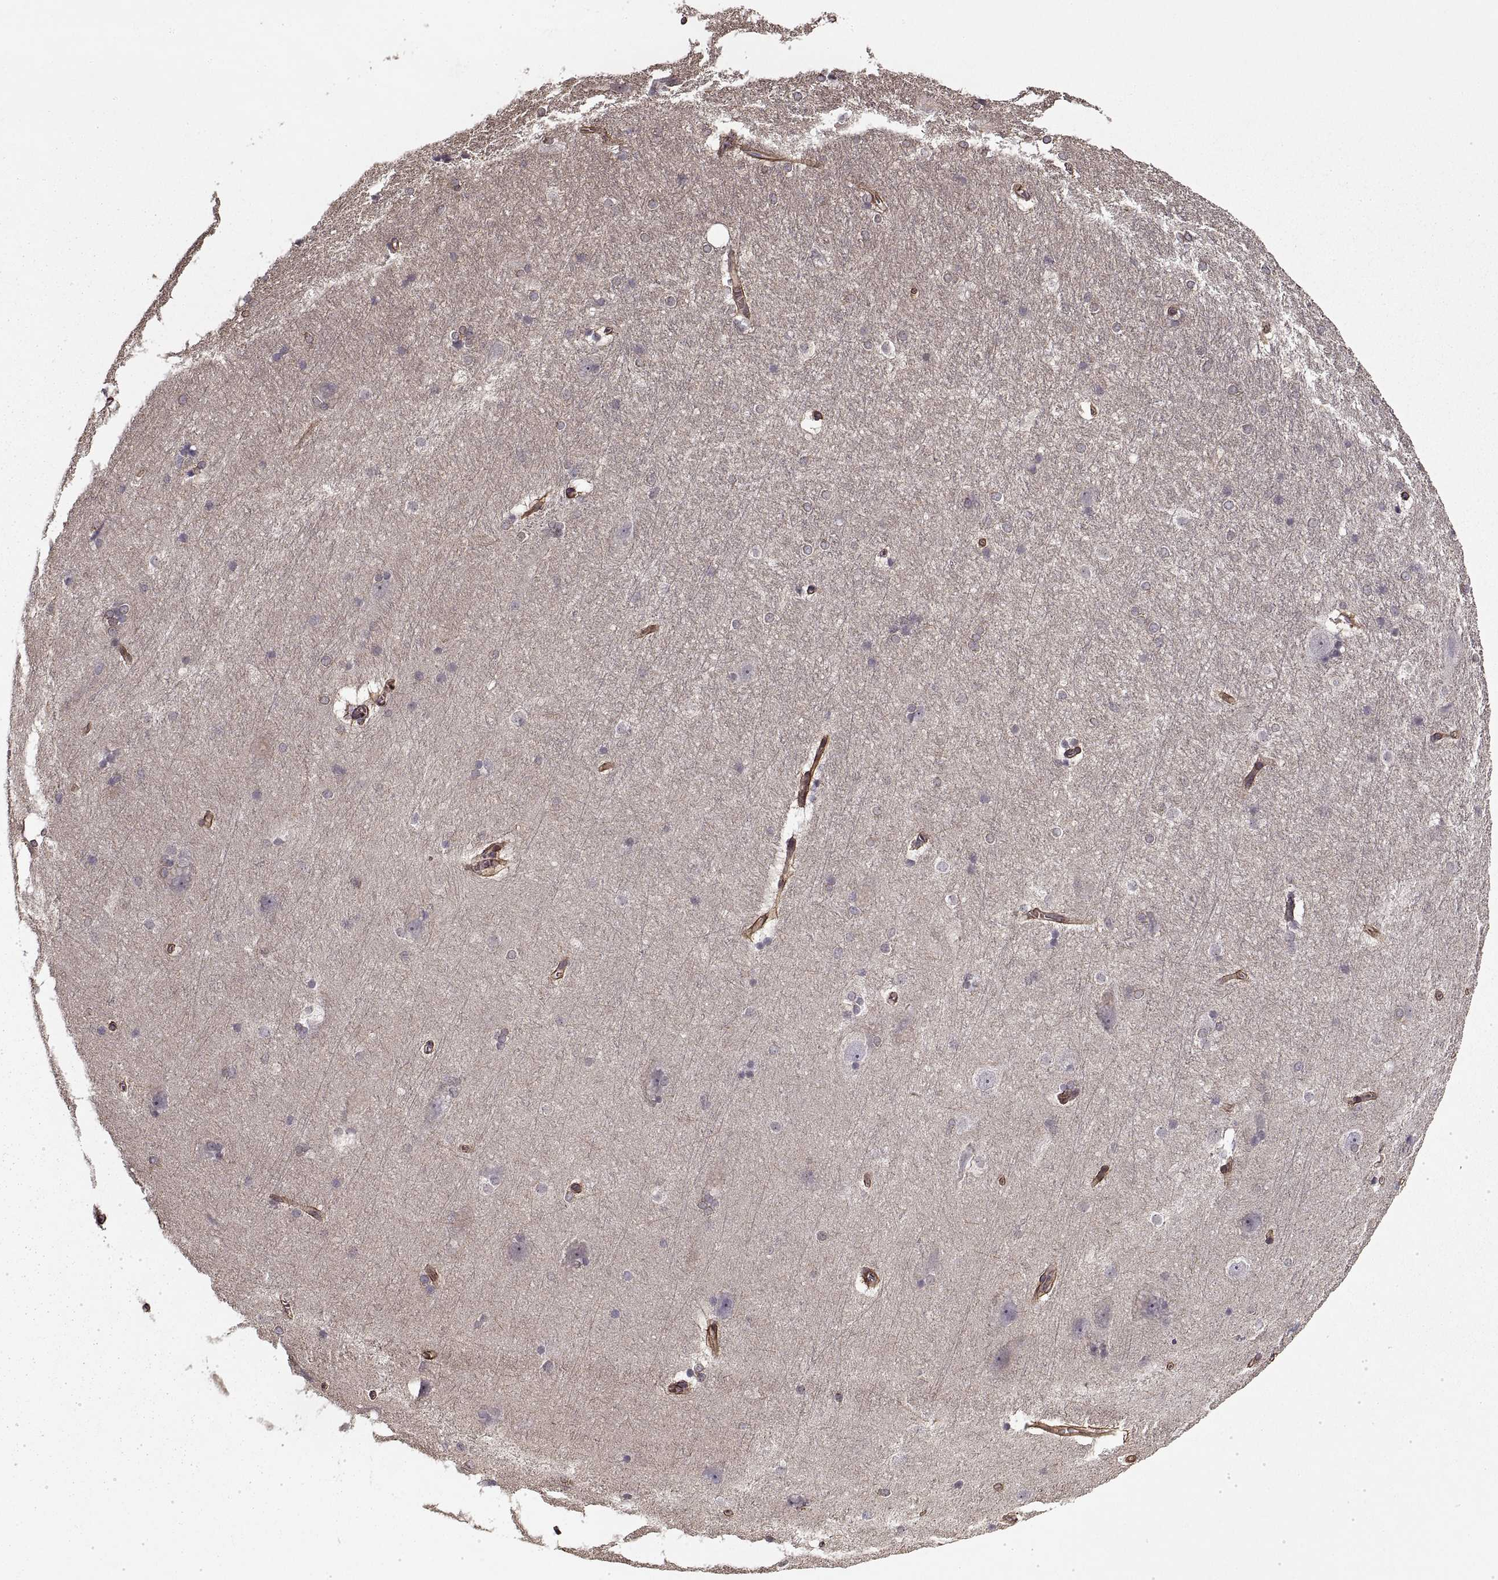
{"staining": {"intensity": "negative", "quantity": "none", "location": "none"}, "tissue": "hippocampus", "cell_type": "Glial cells", "image_type": "normal", "snomed": [{"axis": "morphology", "description": "Normal tissue, NOS"}, {"axis": "topography", "description": "Cerebral cortex"}, {"axis": "topography", "description": "Hippocampus"}], "caption": "This is a micrograph of immunohistochemistry (IHC) staining of benign hippocampus, which shows no positivity in glial cells.", "gene": "LAMB2", "patient": {"sex": "female", "age": 19}}